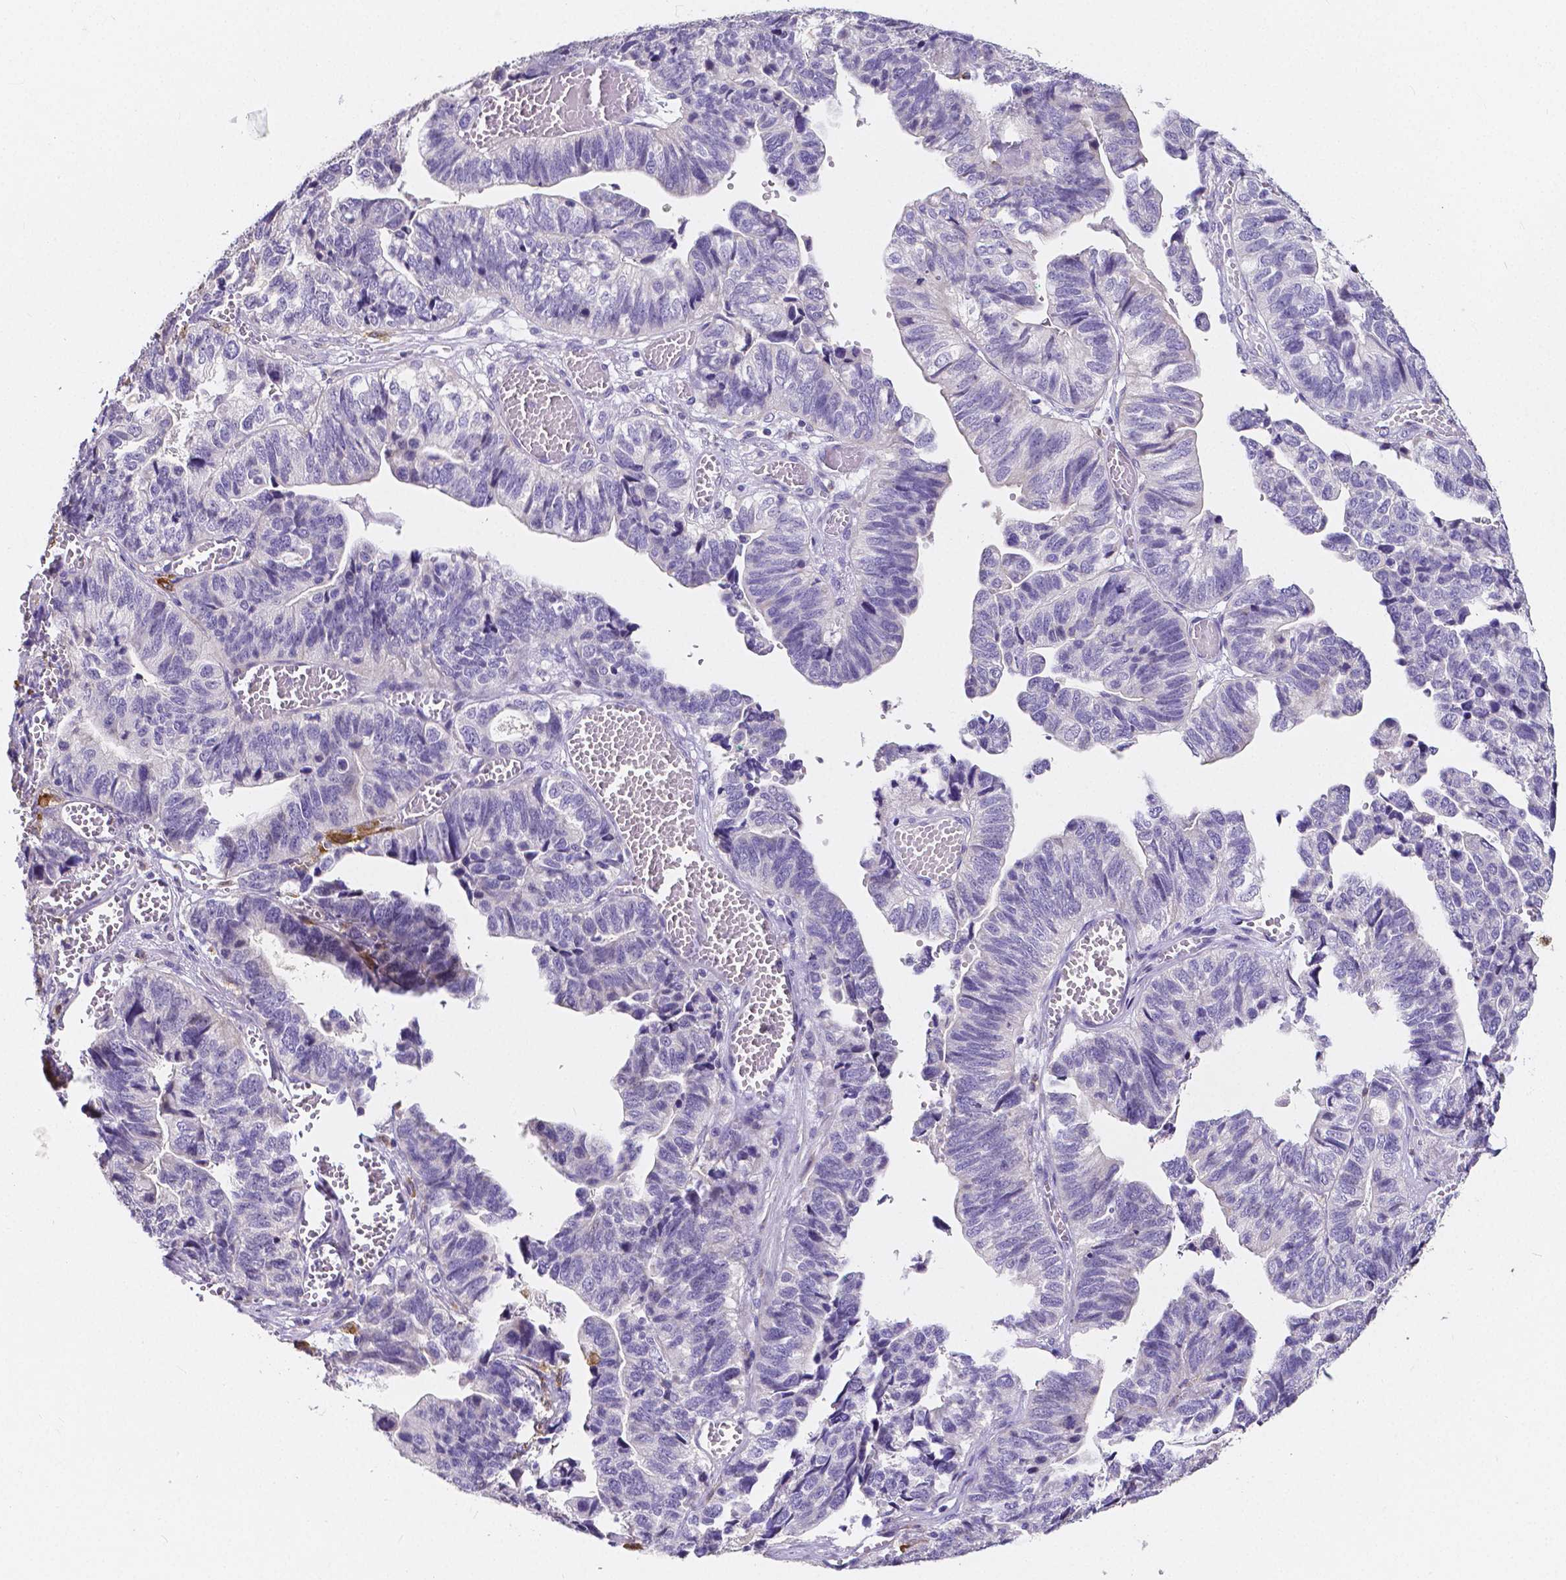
{"staining": {"intensity": "negative", "quantity": "none", "location": "none"}, "tissue": "stomach cancer", "cell_type": "Tumor cells", "image_type": "cancer", "snomed": [{"axis": "morphology", "description": "Adenocarcinoma, NOS"}, {"axis": "topography", "description": "Stomach, upper"}], "caption": "Image shows no protein positivity in tumor cells of stomach adenocarcinoma tissue.", "gene": "ACP5", "patient": {"sex": "female", "age": 67}}